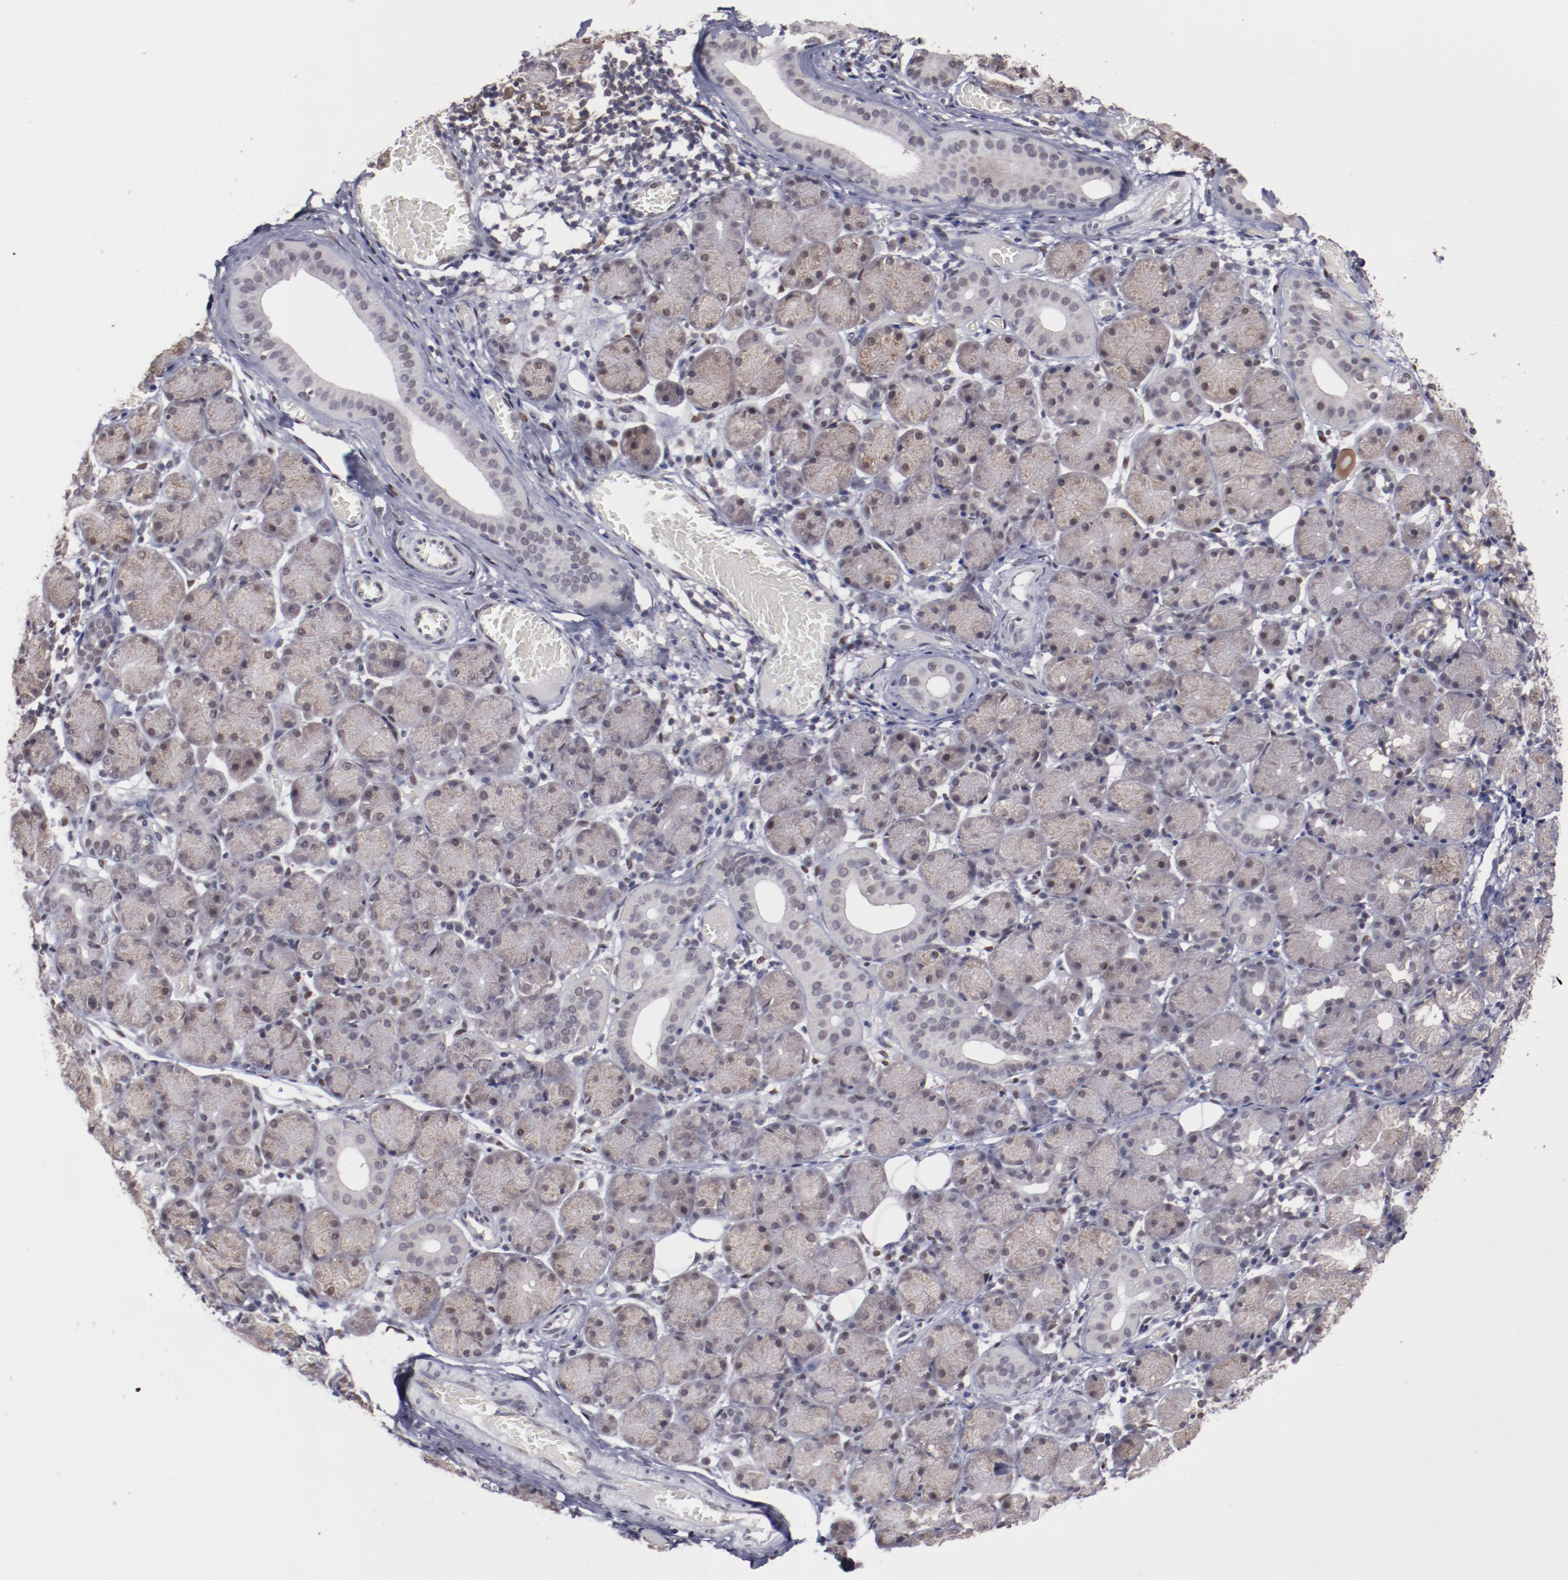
{"staining": {"intensity": "weak", "quantity": ">75%", "location": "cytoplasmic/membranous,nuclear"}, "tissue": "salivary gland", "cell_type": "Glandular cells", "image_type": "normal", "snomed": [{"axis": "morphology", "description": "Normal tissue, NOS"}, {"axis": "topography", "description": "Salivary gland"}], "caption": "Brown immunohistochemical staining in benign human salivary gland shows weak cytoplasmic/membranous,nuclear positivity in approximately >75% of glandular cells. (Stains: DAB (3,3'-diaminobenzidine) in brown, nuclei in blue, Microscopy: brightfield microscopy at high magnification).", "gene": "ARNT", "patient": {"sex": "female", "age": 24}}